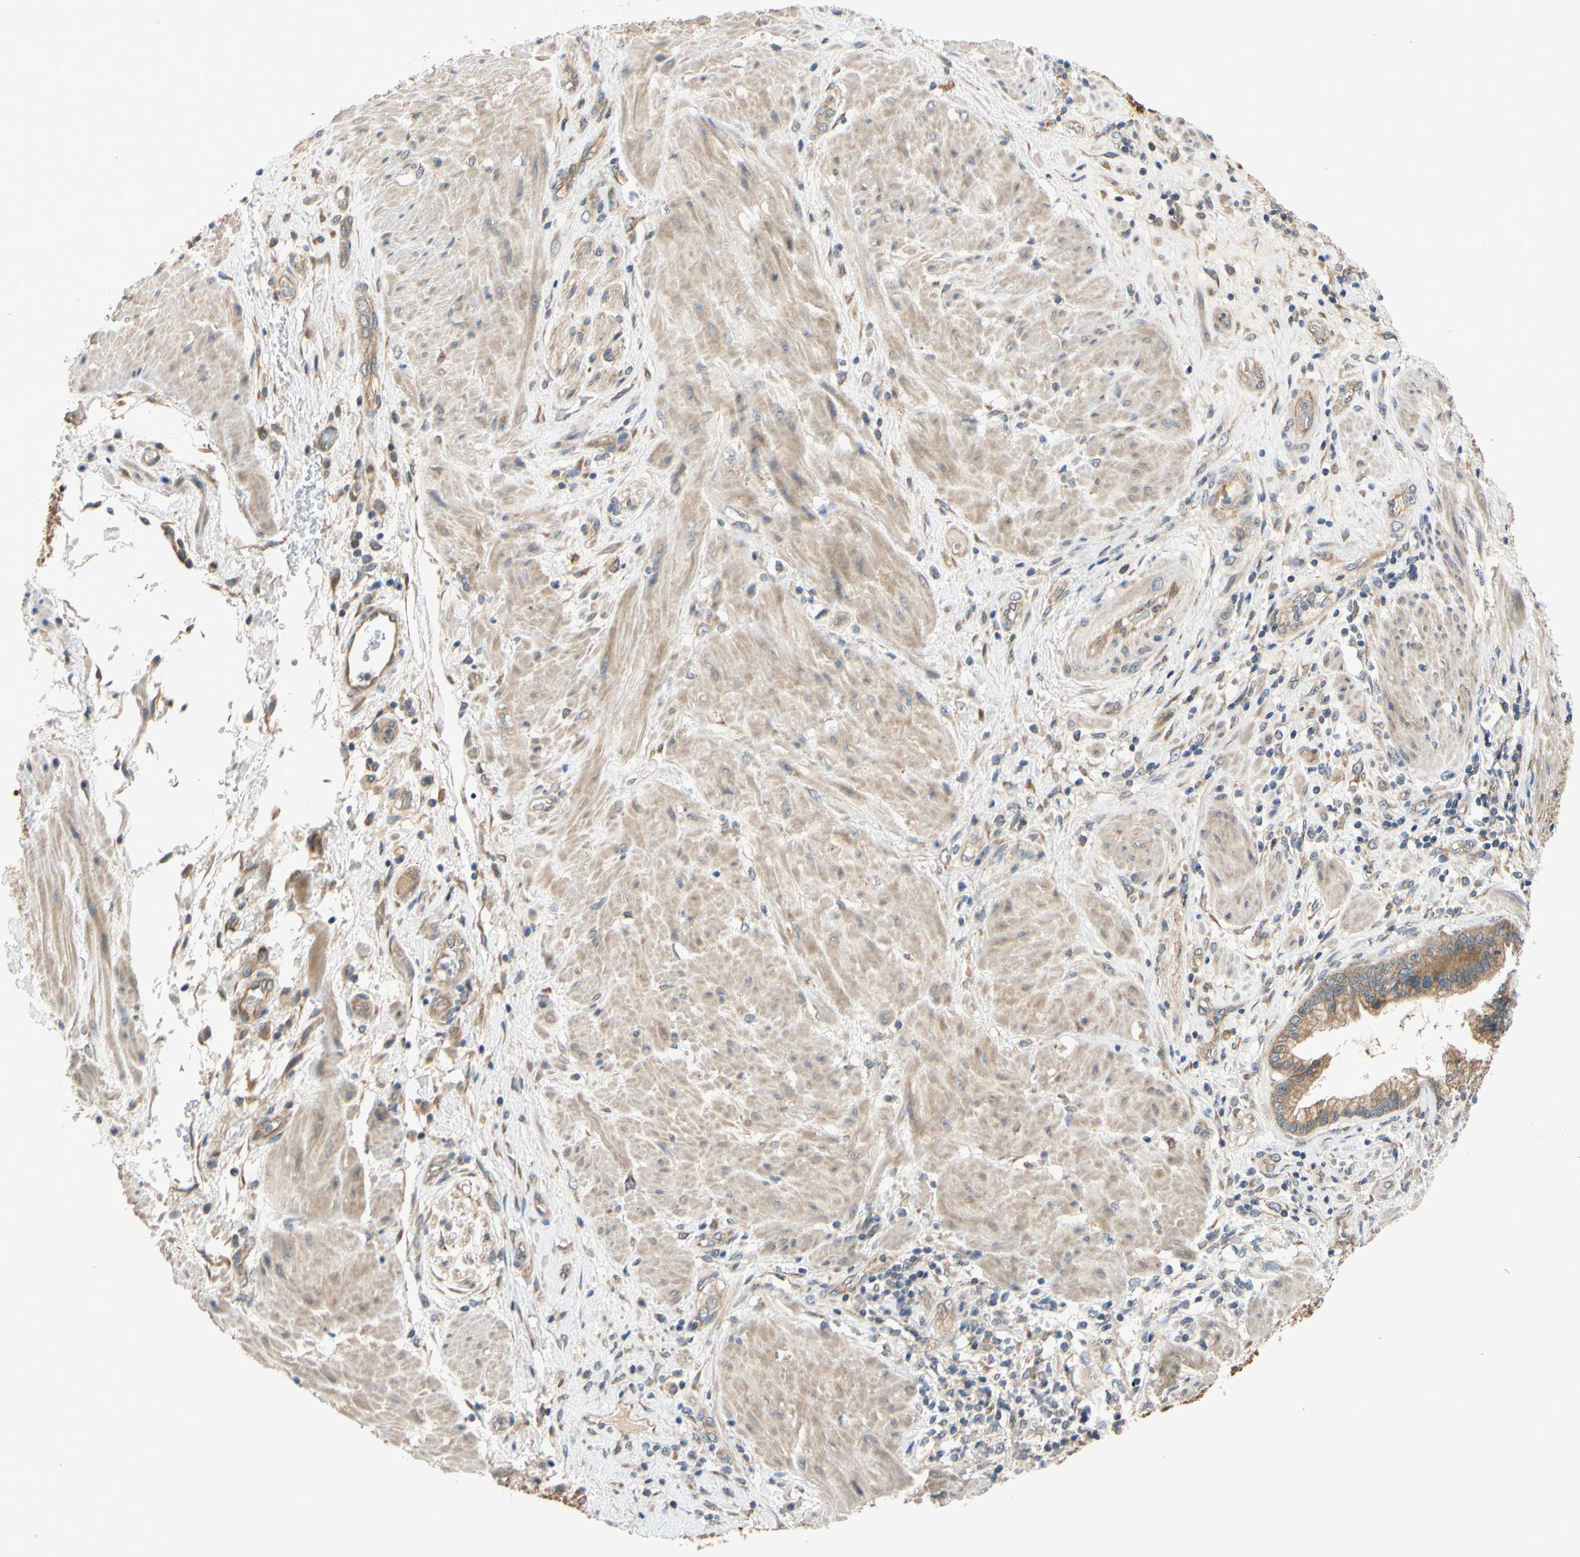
{"staining": {"intensity": "moderate", "quantity": ">75%", "location": "cytoplasmic/membranous"}, "tissue": "pancreatic cancer", "cell_type": "Tumor cells", "image_type": "cancer", "snomed": [{"axis": "morphology", "description": "Adenocarcinoma, NOS"}, {"axis": "topography", "description": "Pancreas"}], "caption": "Pancreatic adenocarcinoma stained with a protein marker displays moderate staining in tumor cells.", "gene": "MBTPS2", "patient": {"sex": "female", "age": 64}}